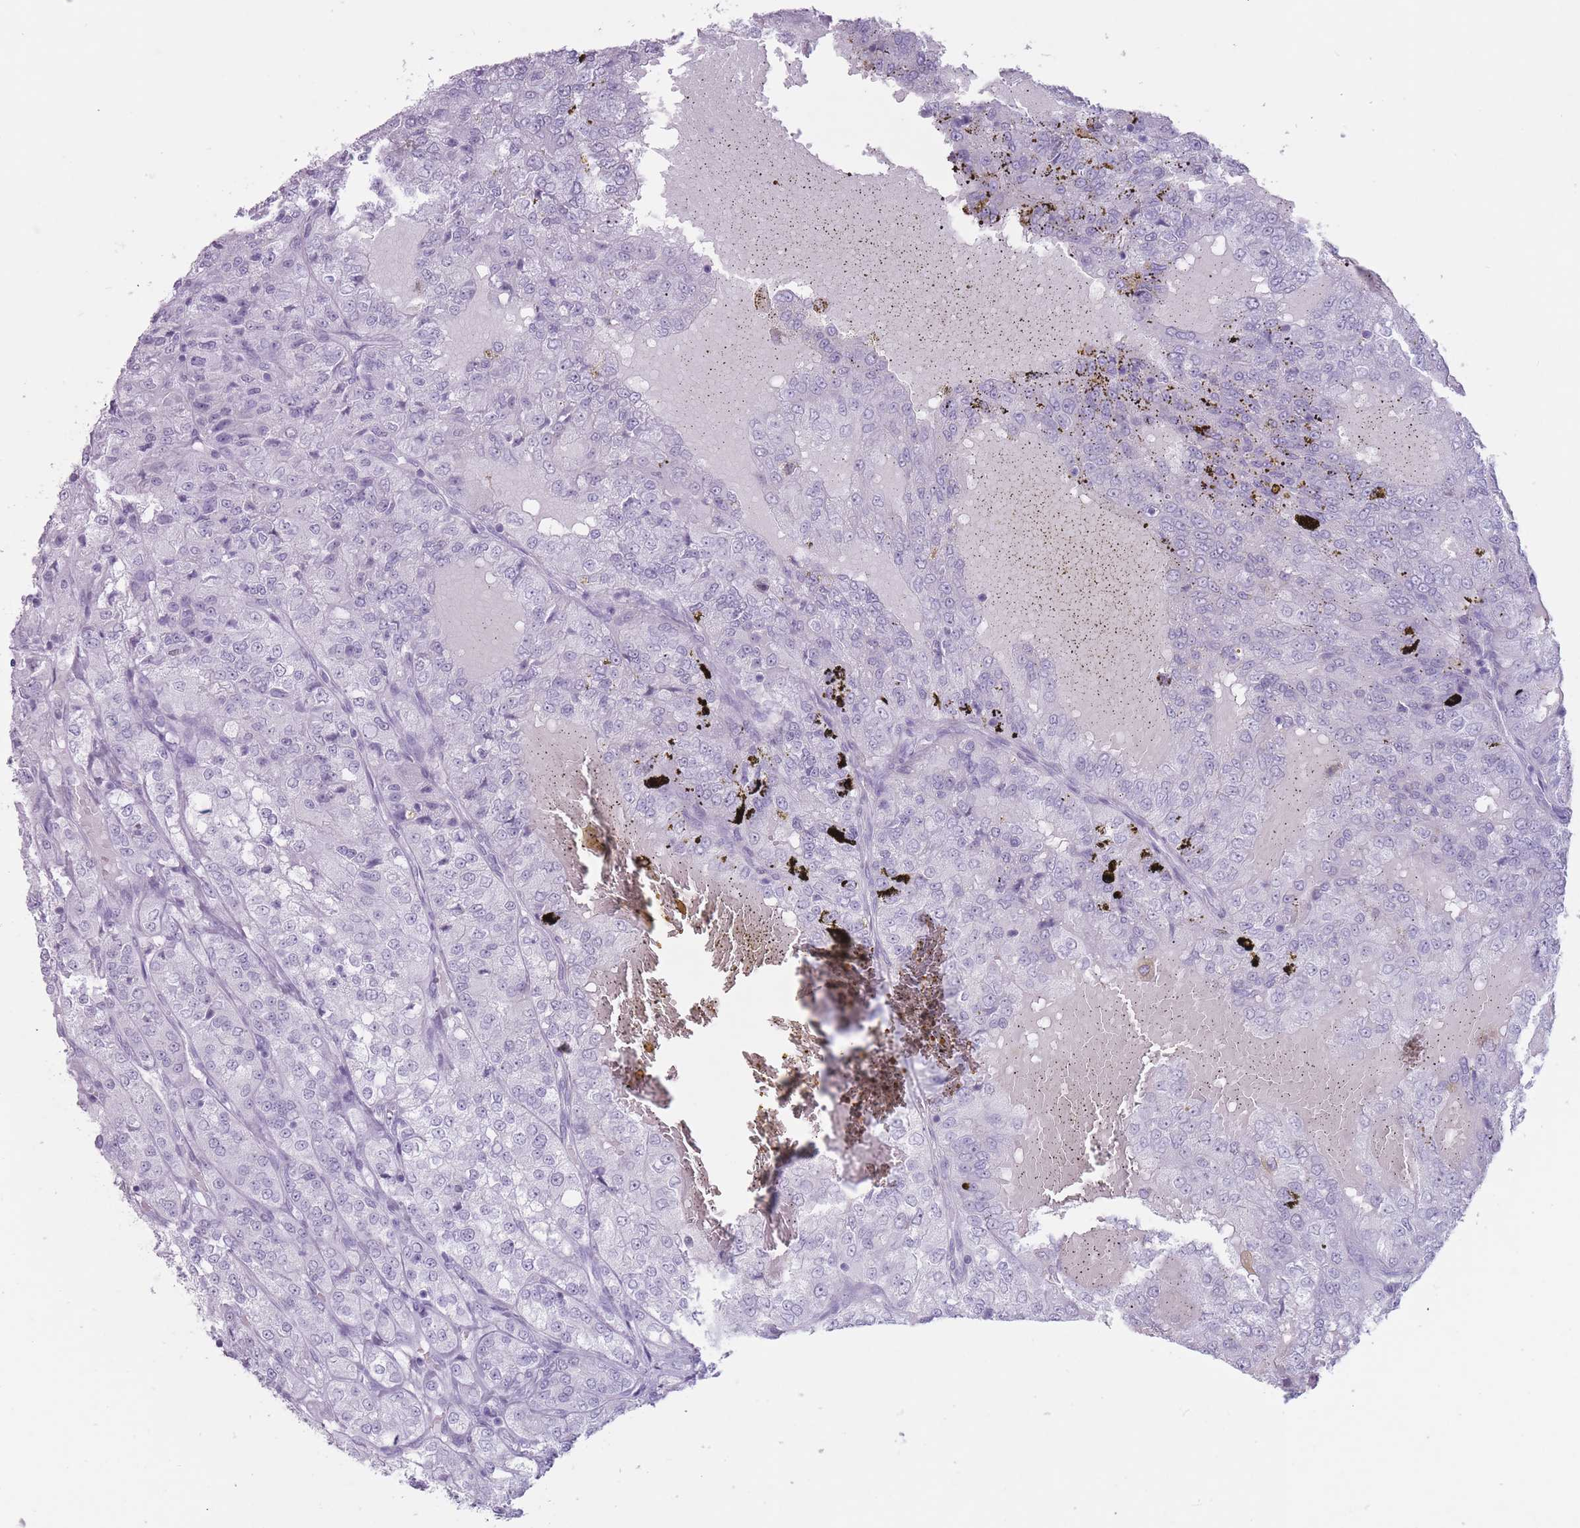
{"staining": {"intensity": "negative", "quantity": "none", "location": "none"}, "tissue": "renal cancer", "cell_type": "Tumor cells", "image_type": "cancer", "snomed": [{"axis": "morphology", "description": "Adenocarcinoma, NOS"}, {"axis": "topography", "description": "Kidney"}], "caption": "An image of renal cancer (adenocarcinoma) stained for a protein displays no brown staining in tumor cells.", "gene": "PNMA3", "patient": {"sex": "female", "age": 63}}